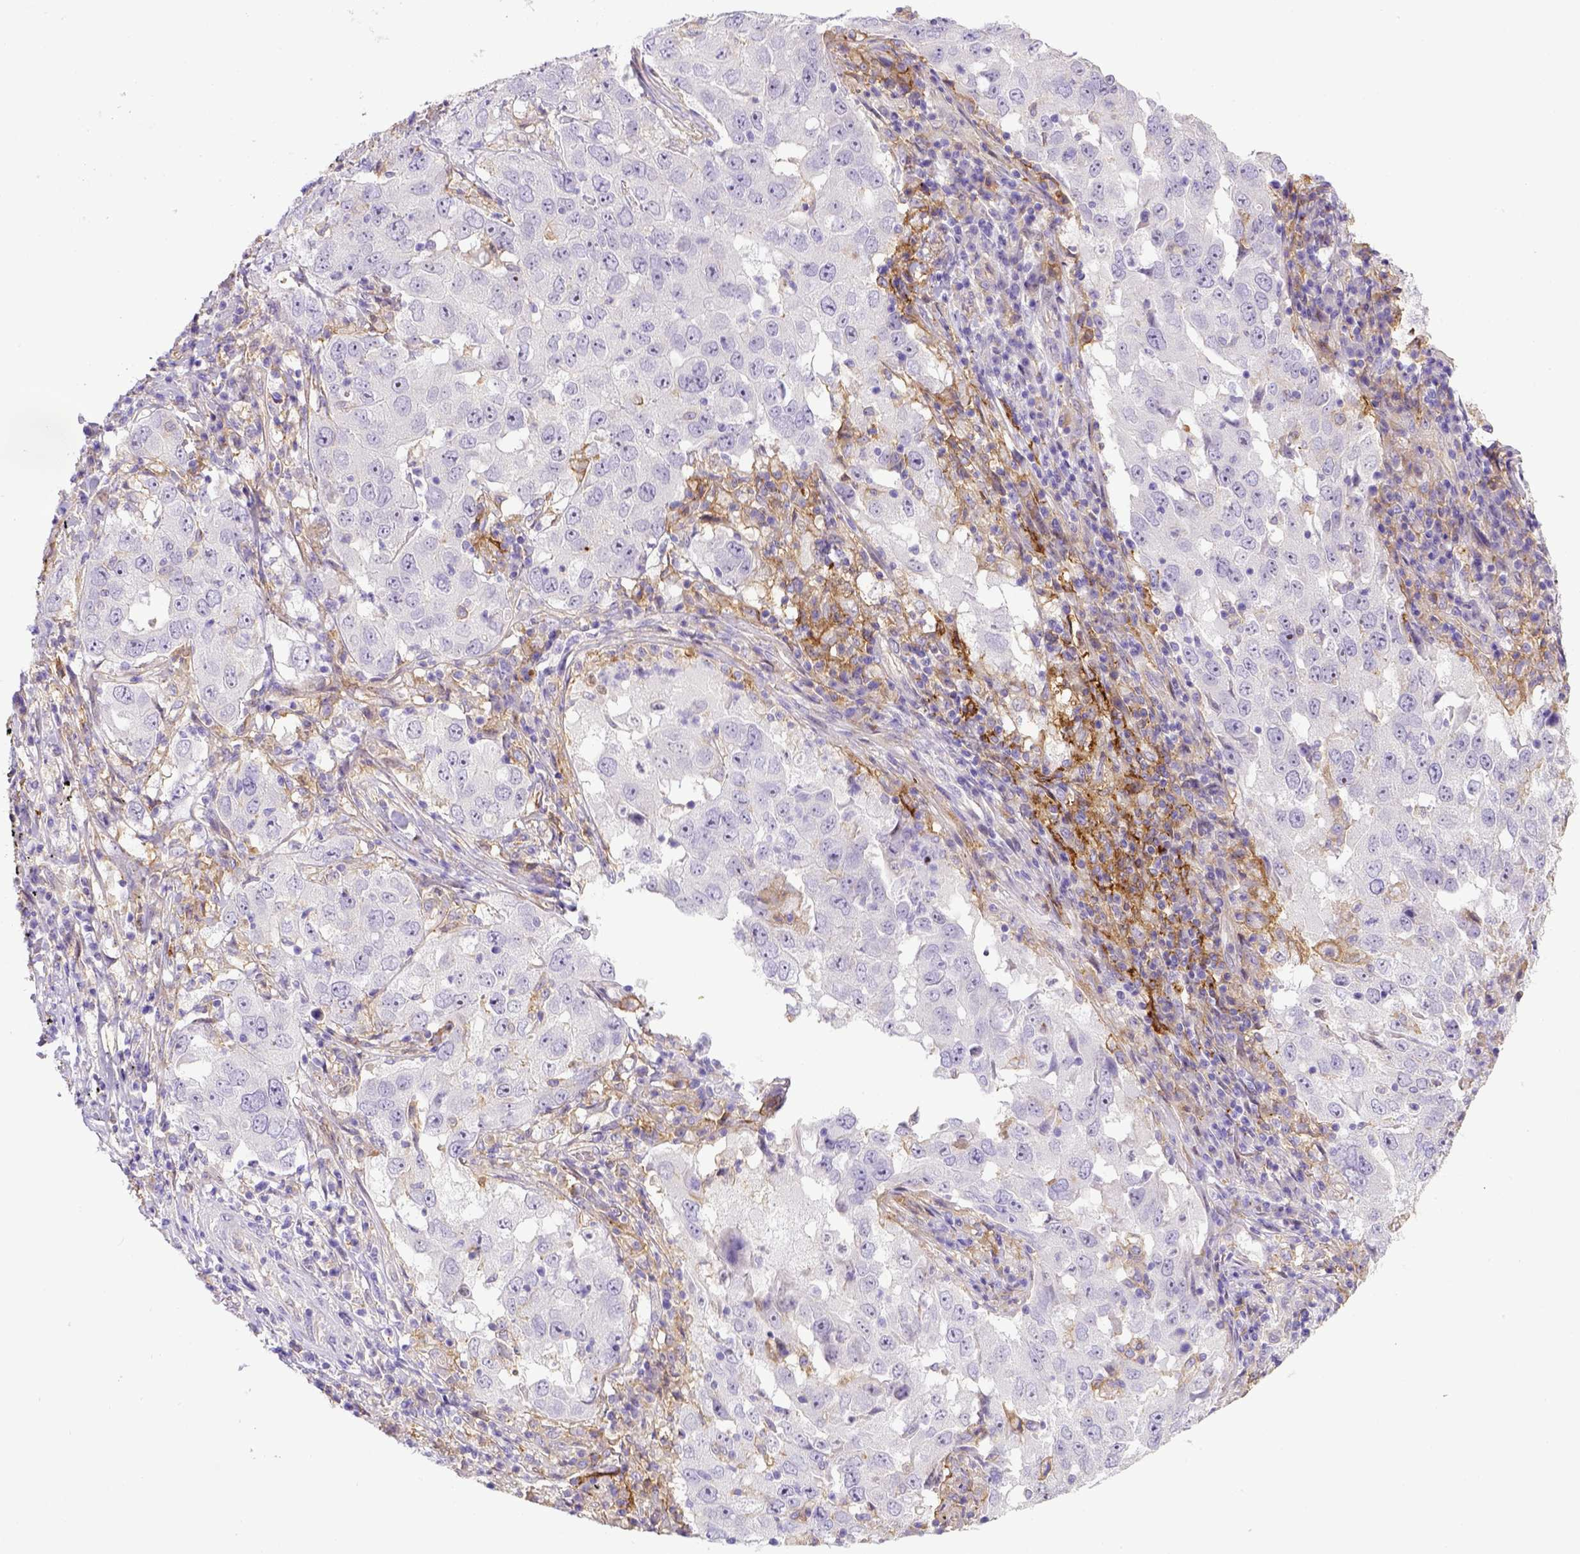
{"staining": {"intensity": "negative", "quantity": "none", "location": "none"}, "tissue": "lung cancer", "cell_type": "Tumor cells", "image_type": "cancer", "snomed": [{"axis": "morphology", "description": "Adenocarcinoma, NOS"}, {"axis": "topography", "description": "Lung"}], "caption": "This micrograph is of lung adenocarcinoma stained with immunohistochemistry (IHC) to label a protein in brown with the nuclei are counter-stained blue. There is no expression in tumor cells.", "gene": "CD40", "patient": {"sex": "male", "age": 73}}